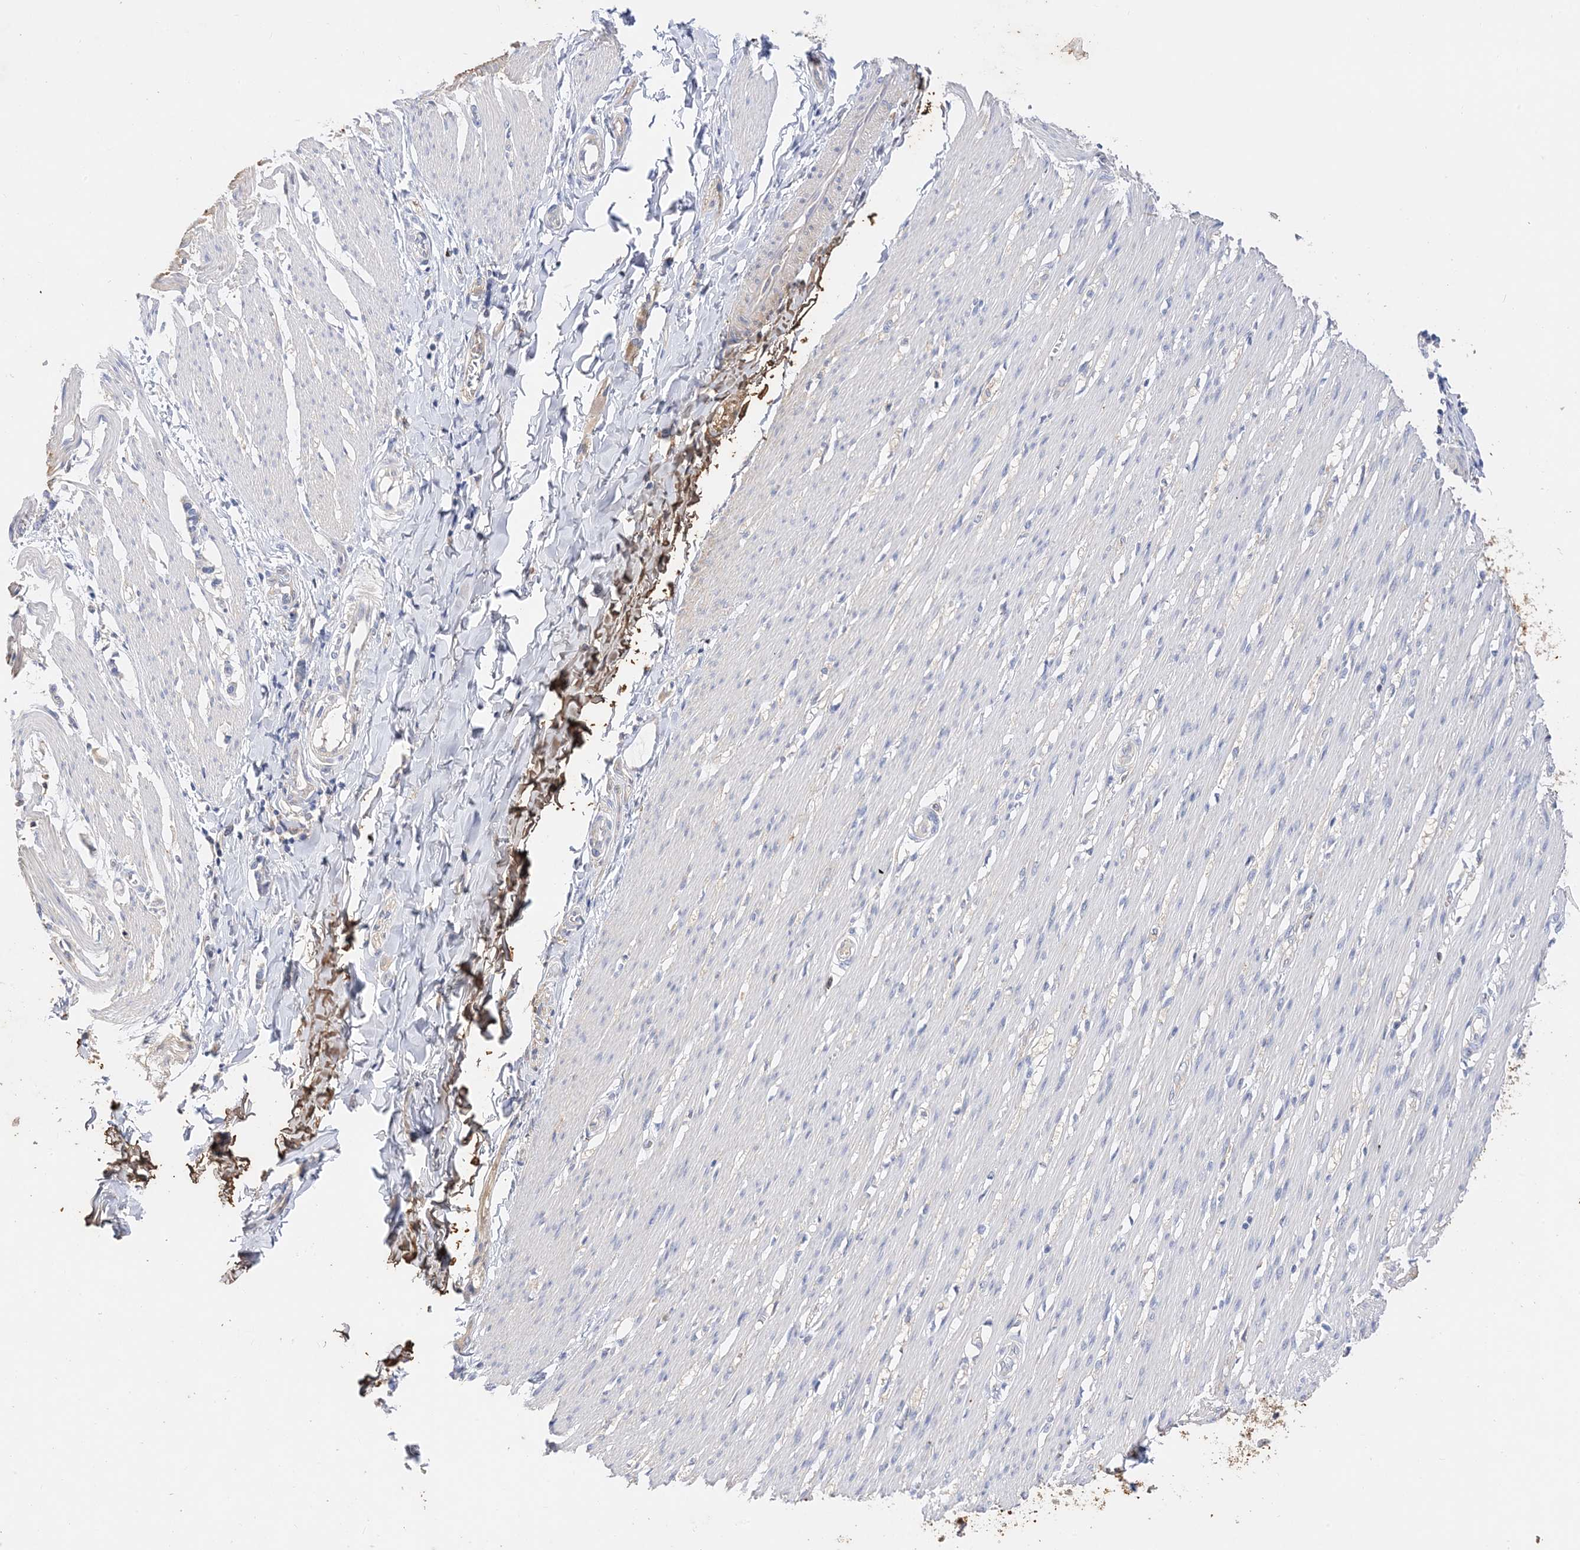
{"staining": {"intensity": "negative", "quantity": "none", "location": "none"}, "tissue": "smooth muscle", "cell_type": "Smooth muscle cells", "image_type": "normal", "snomed": [{"axis": "morphology", "description": "Normal tissue, NOS"}, {"axis": "morphology", "description": "Adenocarcinoma, NOS"}, {"axis": "topography", "description": "Colon"}, {"axis": "topography", "description": "Peripheral nerve tissue"}], "caption": "The photomicrograph shows no staining of smooth muscle cells in normal smooth muscle.", "gene": "ARV1", "patient": {"sex": "male", "age": 14}}